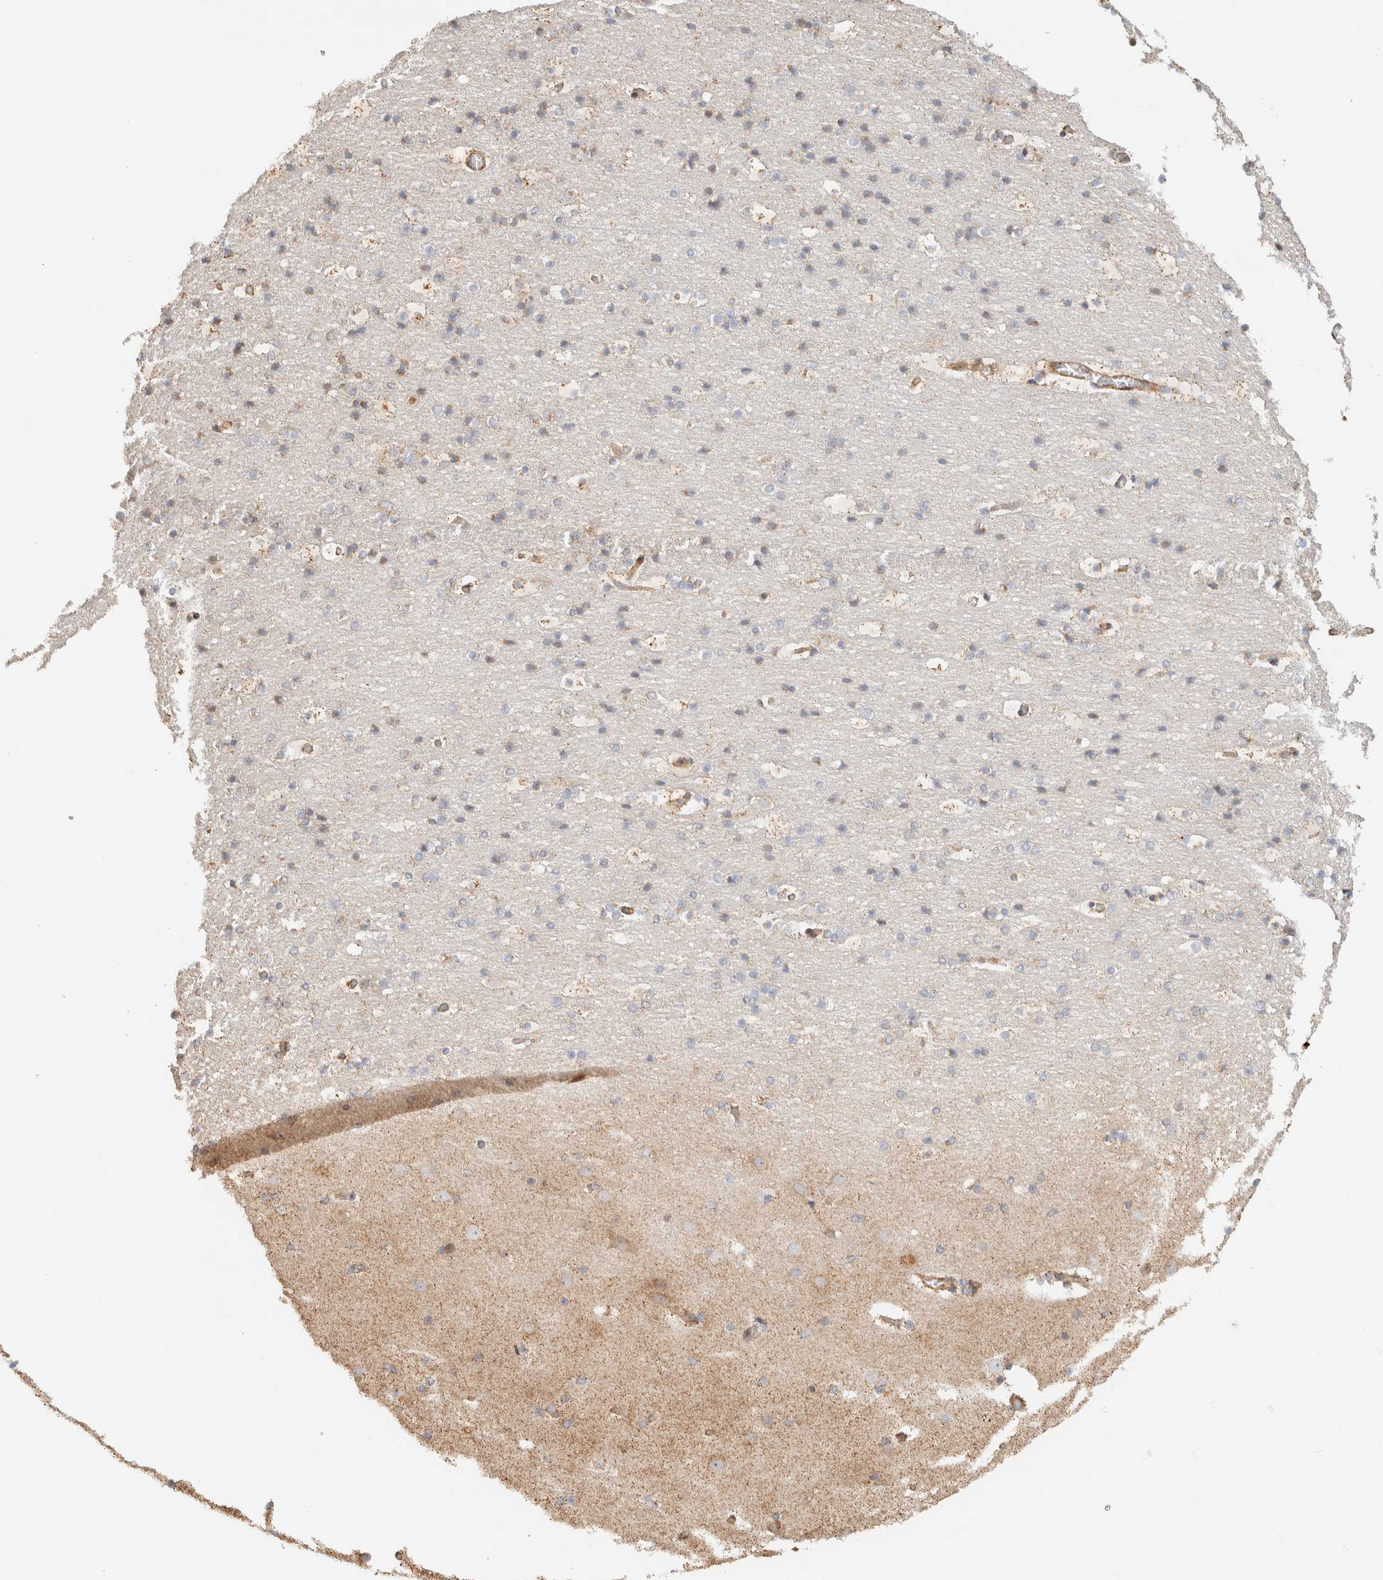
{"staining": {"intensity": "moderate", "quantity": ">75%", "location": "cytoplasmic/membranous"}, "tissue": "cerebral cortex", "cell_type": "Endothelial cells", "image_type": "normal", "snomed": [{"axis": "morphology", "description": "Normal tissue, NOS"}, {"axis": "topography", "description": "Cerebral cortex"}], "caption": "This image shows immunohistochemistry (IHC) staining of normal cerebral cortex, with medium moderate cytoplasmic/membranous positivity in approximately >75% of endothelial cells.", "gene": "KIF9", "patient": {"sex": "male", "age": 57}}